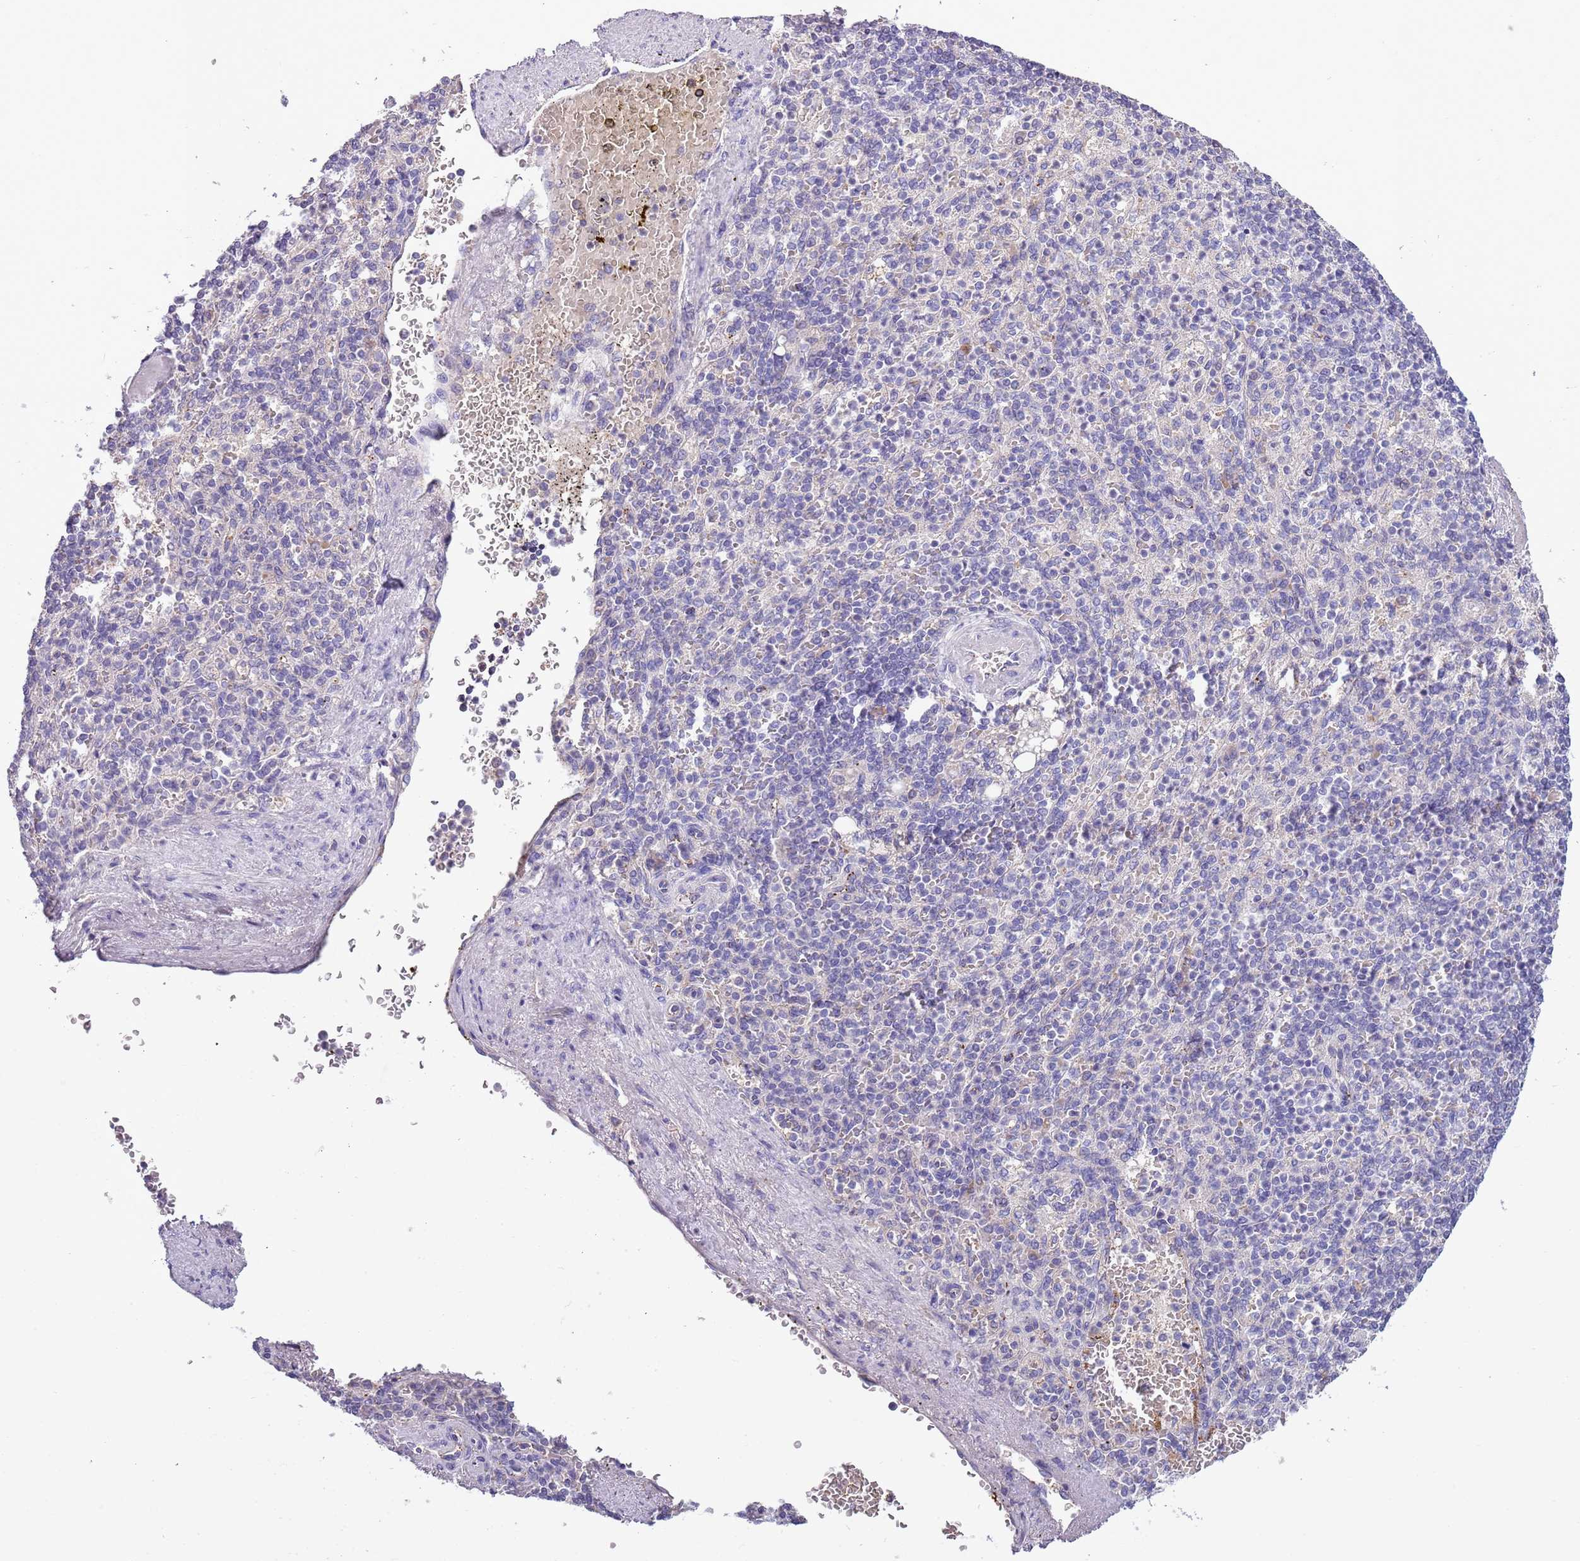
{"staining": {"intensity": "negative", "quantity": "none", "location": "none"}, "tissue": "spleen", "cell_type": "Cells in red pulp", "image_type": "normal", "snomed": [{"axis": "morphology", "description": "Normal tissue, NOS"}, {"axis": "topography", "description": "Spleen"}], "caption": "An IHC image of unremarkable spleen is shown. There is no staining in cells in red pulp of spleen.", "gene": "HES3", "patient": {"sex": "female", "age": 74}}